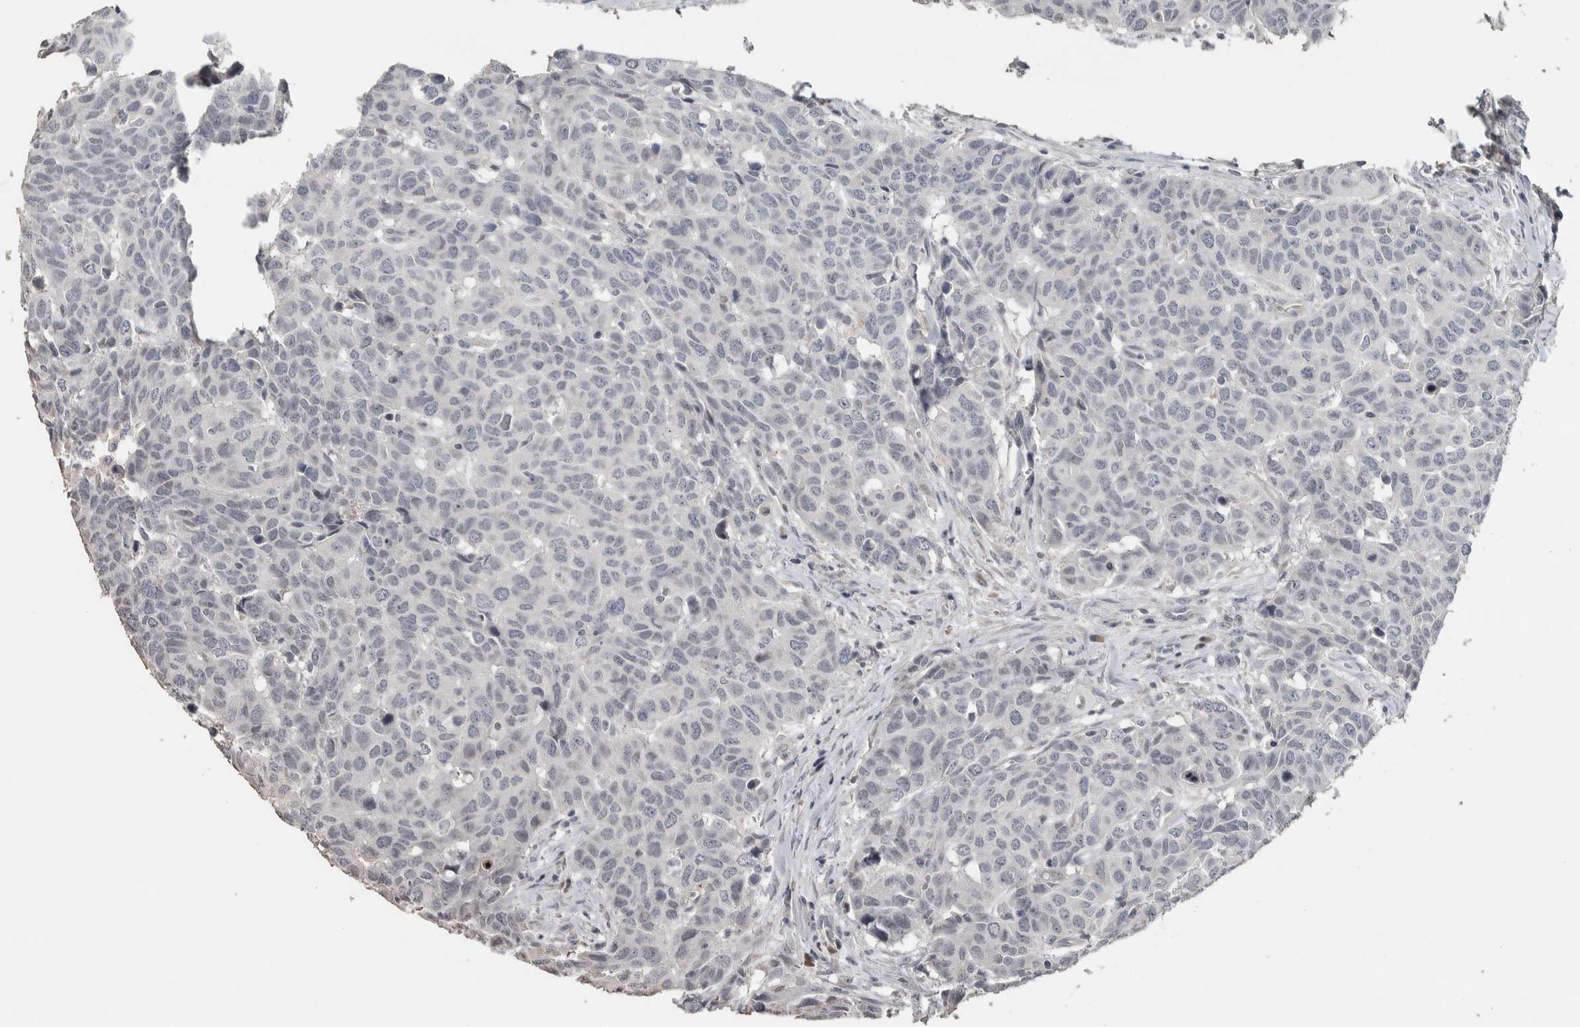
{"staining": {"intensity": "negative", "quantity": "none", "location": "none"}, "tissue": "head and neck cancer", "cell_type": "Tumor cells", "image_type": "cancer", "snomed": [{"axis": "morphology", "description": "Squamous cell carcinoma, NOS"}, {"axis": "topography", "description": "Head-Neck"}], "caption": "Head and neck cancer stained for a protein using immunohistochemistry demonstrates no staining tumor cells.", "gene": "NECAB1", "patient": {"sex": "male", "age": 66}}